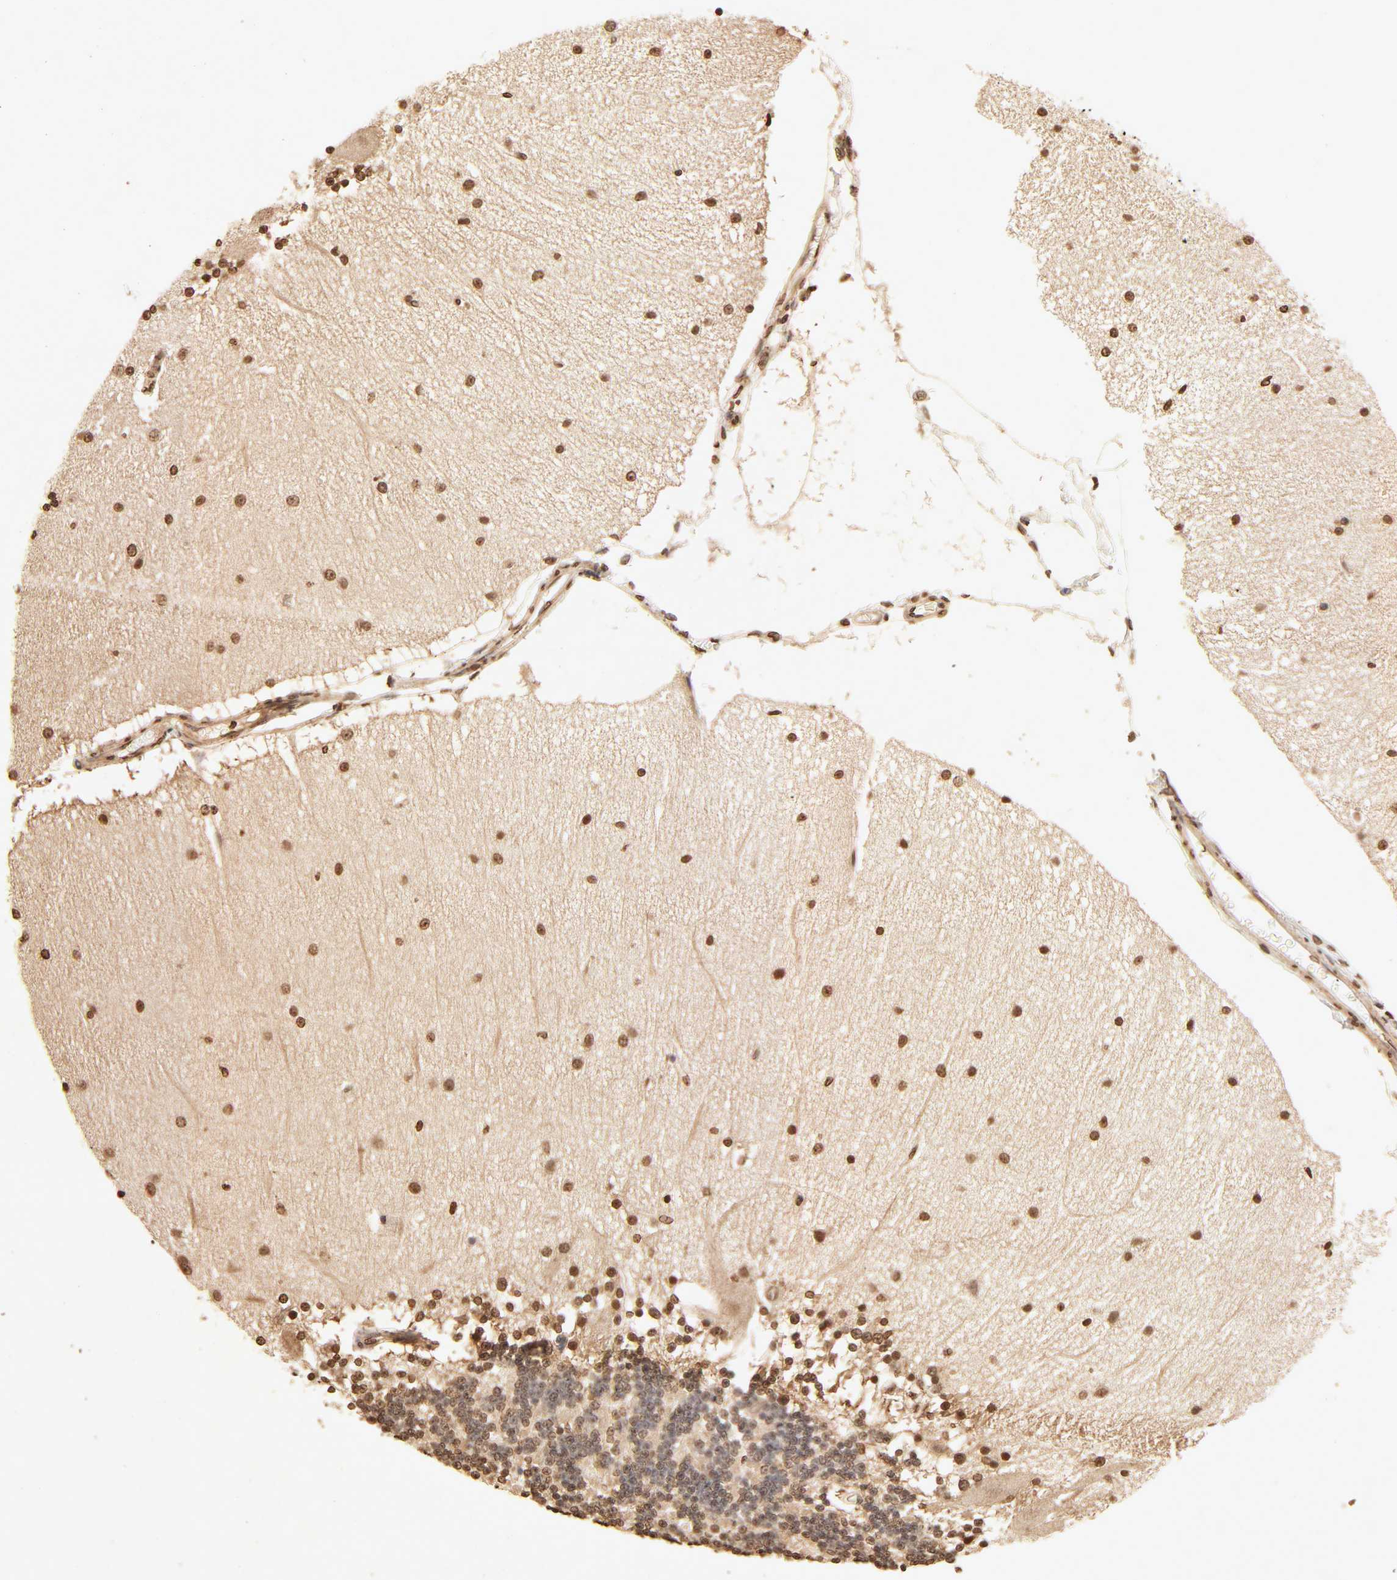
{"staining": {"intensity": "moderate", "quantity": ">75%", "location": "cytoplasmic/membranous,nuclear"}, "tissue": "cerebellum", "cell_type": "Cells in granular layer", "image_type": "normal", "snomed": [{"axis": "morphology", "description": "Normal tissue, NOS"}, {"axis": "topography", "description": "Cerebellum"}], "caption": "This histopathology image shows IHC staining of benign human cerebellum, with medium moderate cytoplasmic/membranous,nuclear expression in about >75% of cells in granular layer.", "gene": "TBL1X", "patient": {"sex": "female", "age": 54}}